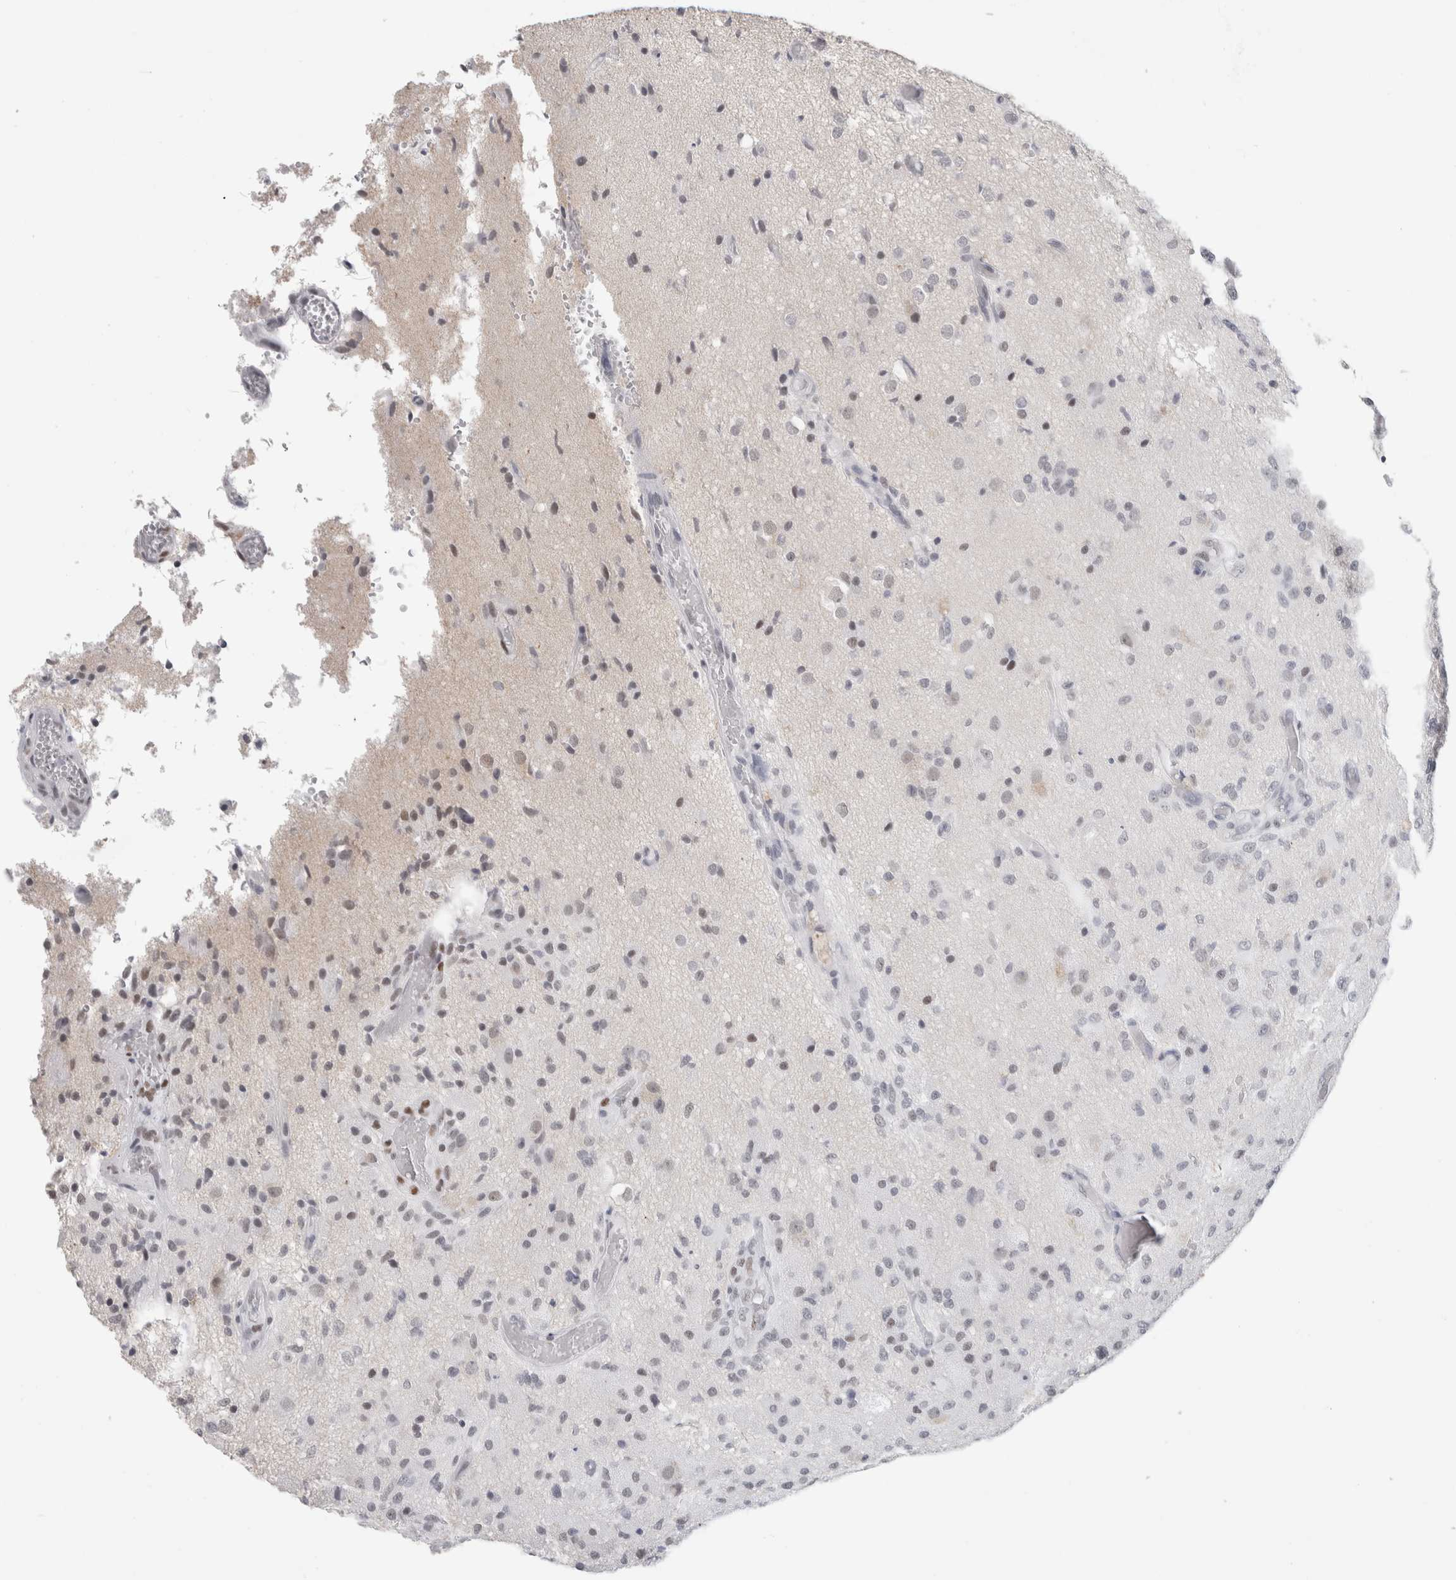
{"staining": {"intensity": "negative", "quantity": "none", "location": "none"}, "tissue": "glioma", "cell_type": "Tumor cells", "image_type": "cancer", "snomed": [{"axis": "morphology", "description": "Normal tissue, NOS"}, {"axis": "morphology", "description": "Glioma, malignant, High grade"}, {"axis": "topography", "description": "Cerebral cortex"}], "caption": "Histopathology image shows no significant protein staining in tumor cells of malignant glioma (high-grade).", "gene": "SMARCC1", "patient": {"sex": "male", "age": 77}}